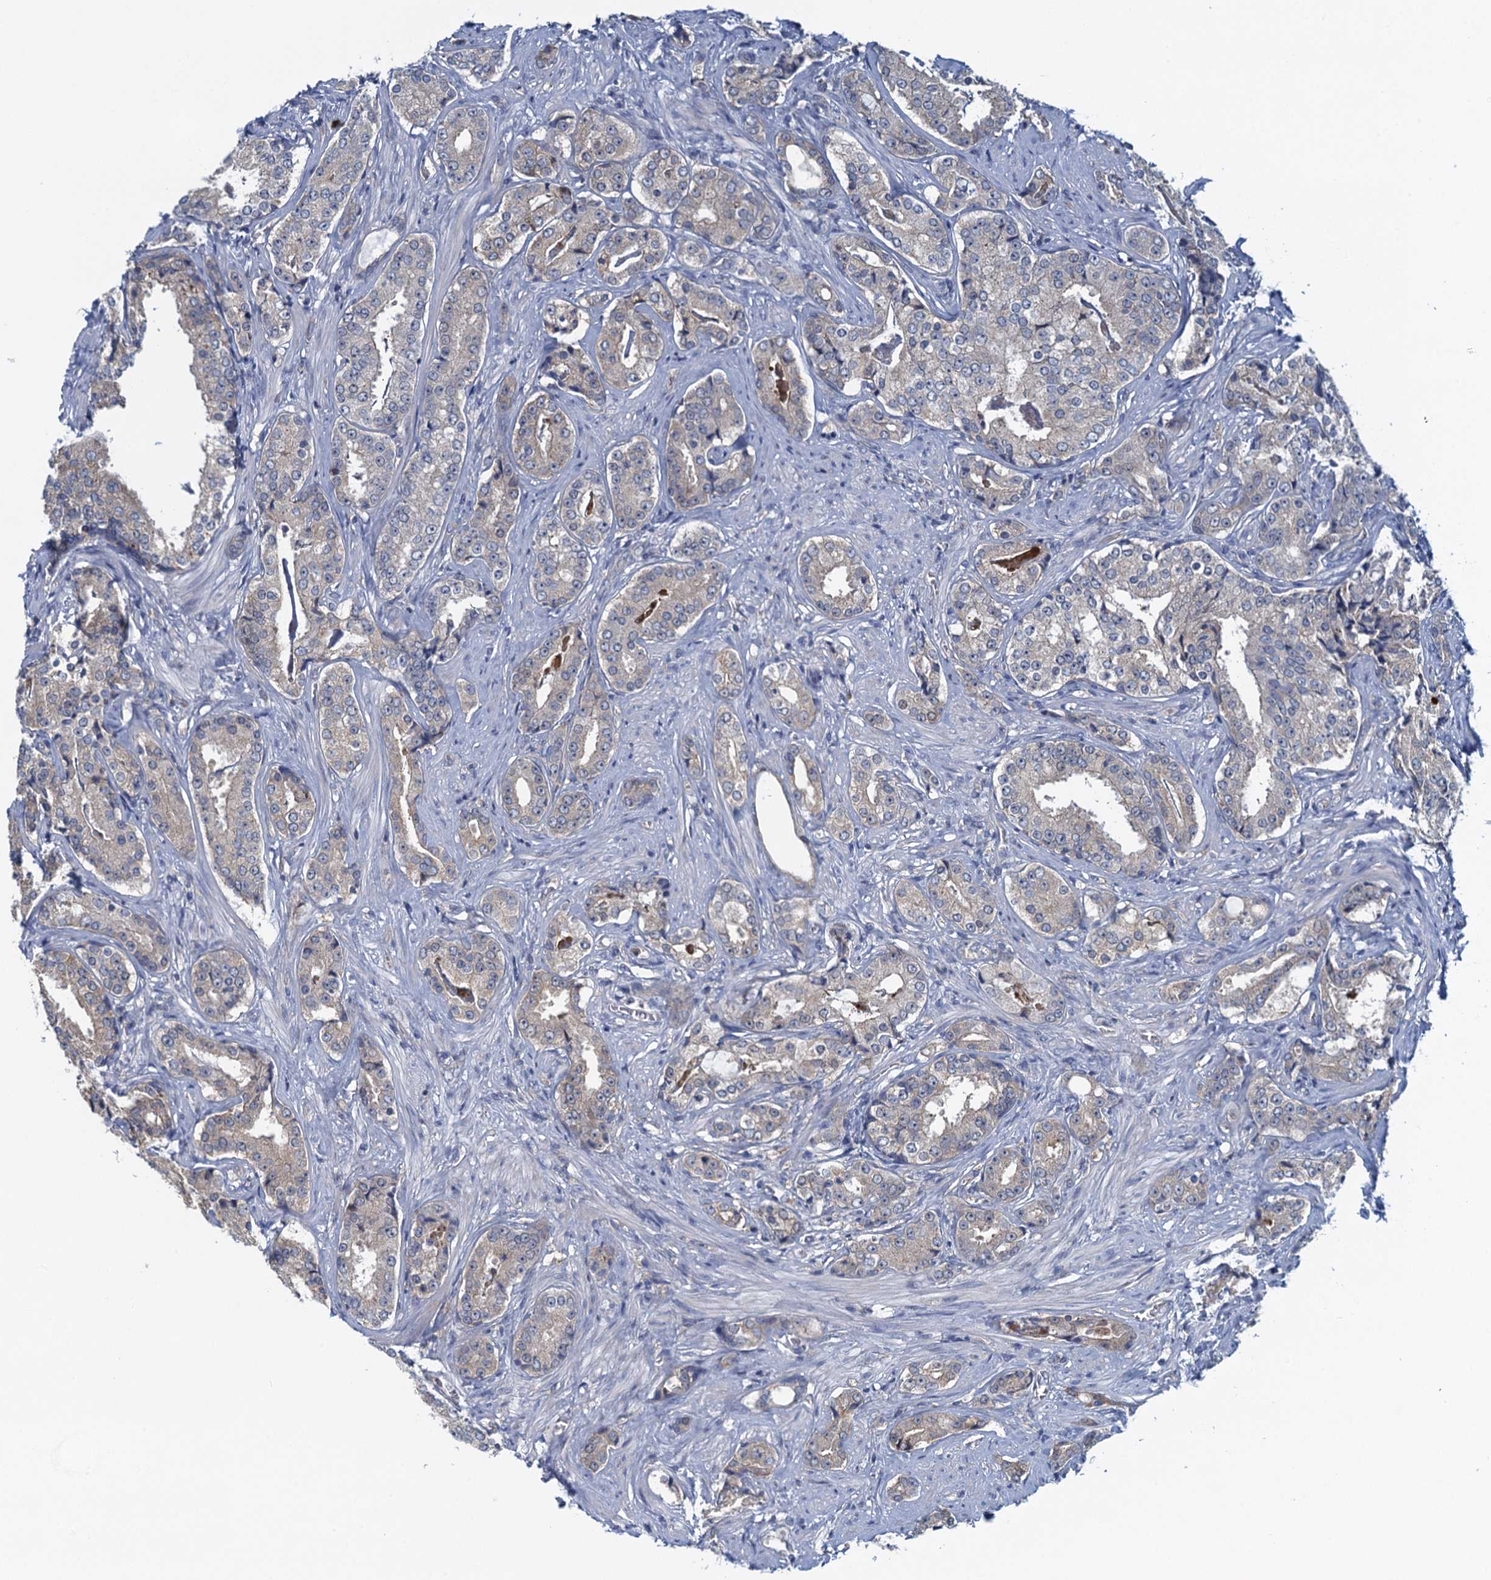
{"staining": {"intensity": "weak", "quantity": "<25%", "location": "cytoplasmic/membranous"}, "tissue": "prostate cancer", "cell_type": "Tumor cells", "image_type": "cancer", "snomed": [{"axis": "morphology", "description": "Adenocarcinoma, High grade"}, {"axis": "topography", "description": "Prostate"}], "caption": "Immunohistochemistry image of neoplastic tissue: human prostate cancer (high-grade adenocarcinoma) stained with DAB (3,3'-diaminobenzidine) reveals no significant protein staining in tumor cells. (DAB (3,3'-diaminobenzidine) immunohistochemistry with hematoxylin counter stain).", "gene": "NCKAP1L", "patient": {"sex": "male", "age": 58}}